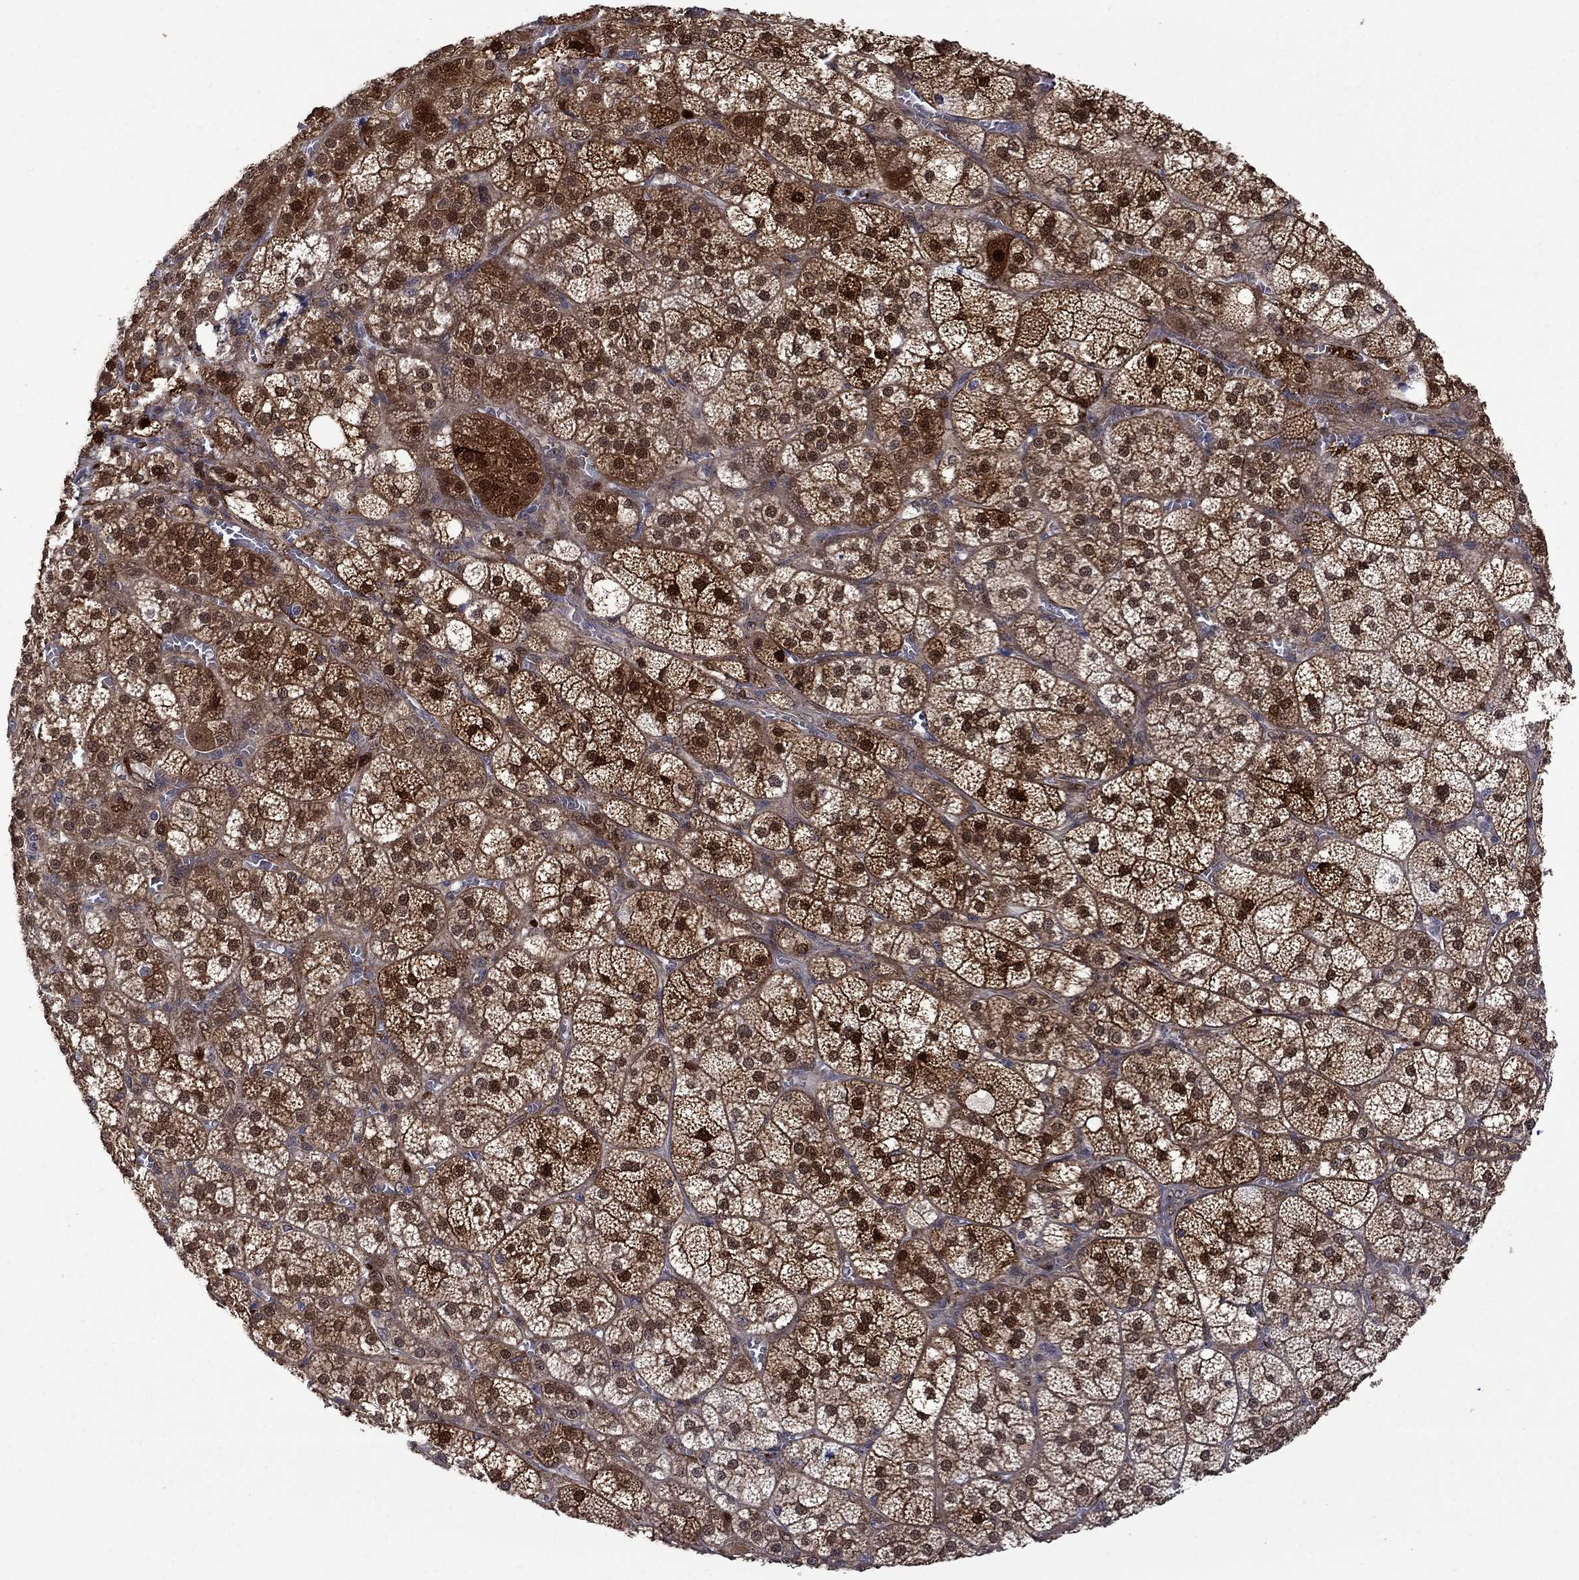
{"staining": {"intensity": "strong", "quantity": "25%-75%", "location": "cytoplasmic/membranous,nuclear"}, "tissue": "adrenal gland", "cell_type": "Glandular cells", "image_type": "normal", "snomed": [{"axis": "morphology", "description": "Normal tissue, NOS"}, {"axis": "topography", "description": "Adrenal gland"}], "caption": "Immunohistochemical staining of benign adrenal gland shows strong cytoplasmic/membranous,nuclear protein expression in approximately 25%-75% of glandular cells. The staining is performed using DAB (3,3'-diaminobenzidine) brown chromogen to label protein expression. The nuclei are counter-stained blue using hematoxylin.", "gene": "CBR1", "patient": {"sex": "female", "age": 60}}